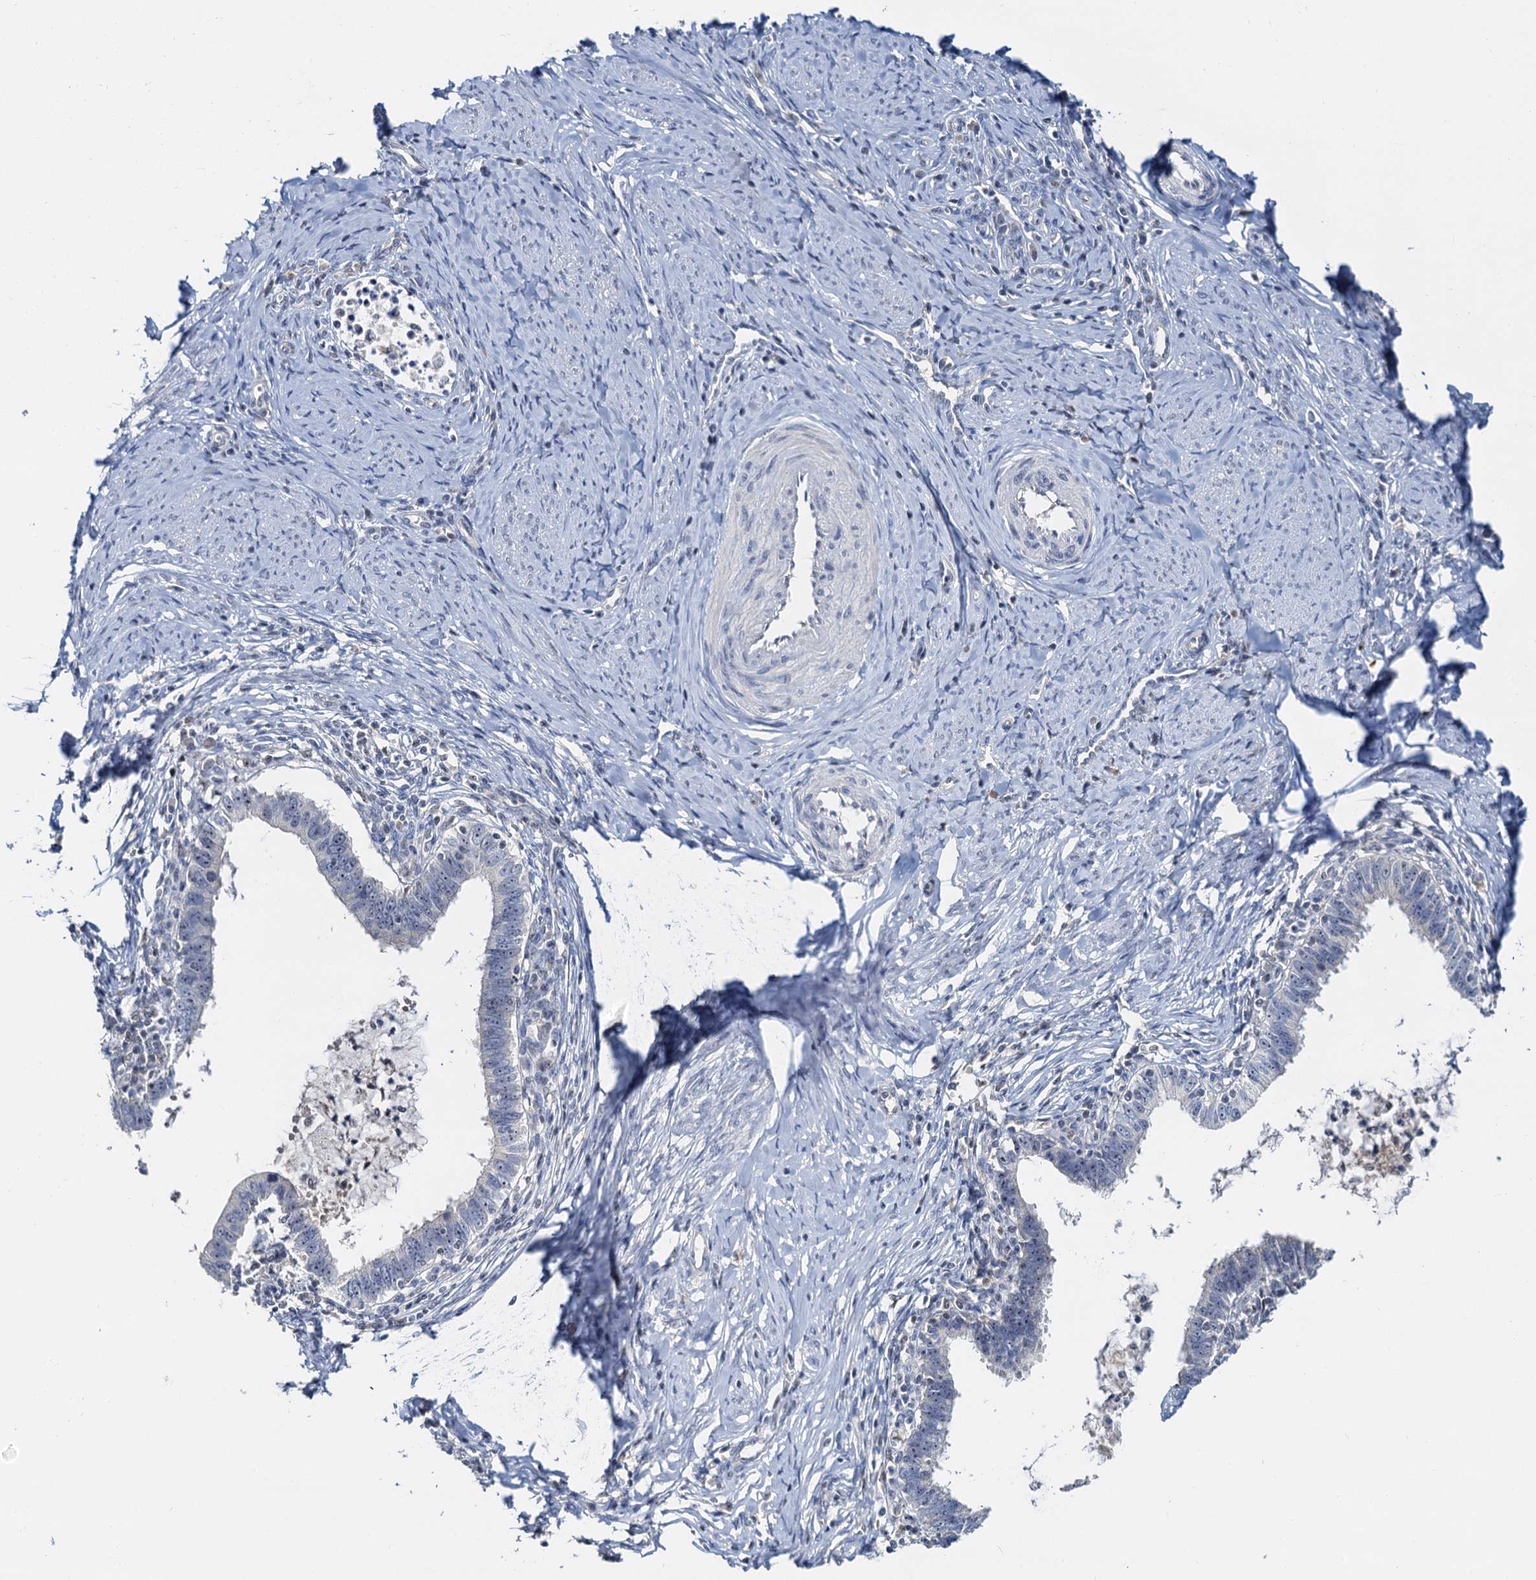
{"staining": {"intensity": "negative", "quantity": "none", "location": "none"}, "tissue": "cervical cancer", "cell_type": "Tumor cells", "image_type": "cancer", "snomed": [{"axis": "morphology", "description": "Adenocarcinoma, NOS"}, {"axis": "topography", "description": "Cervix"}], "caption": "The immunohistochemistry (IHC) photomicrograph has no significant staining in tumor cells of cervical adenocarcinoma tissue. The staining is performed using DAB (3,3'-diaminobenzidine) brown chromogen with nuclei counter-stained in using hematoxylin.", "gene": "NOP2", "patient": {"sex": "female", "age": 36}}